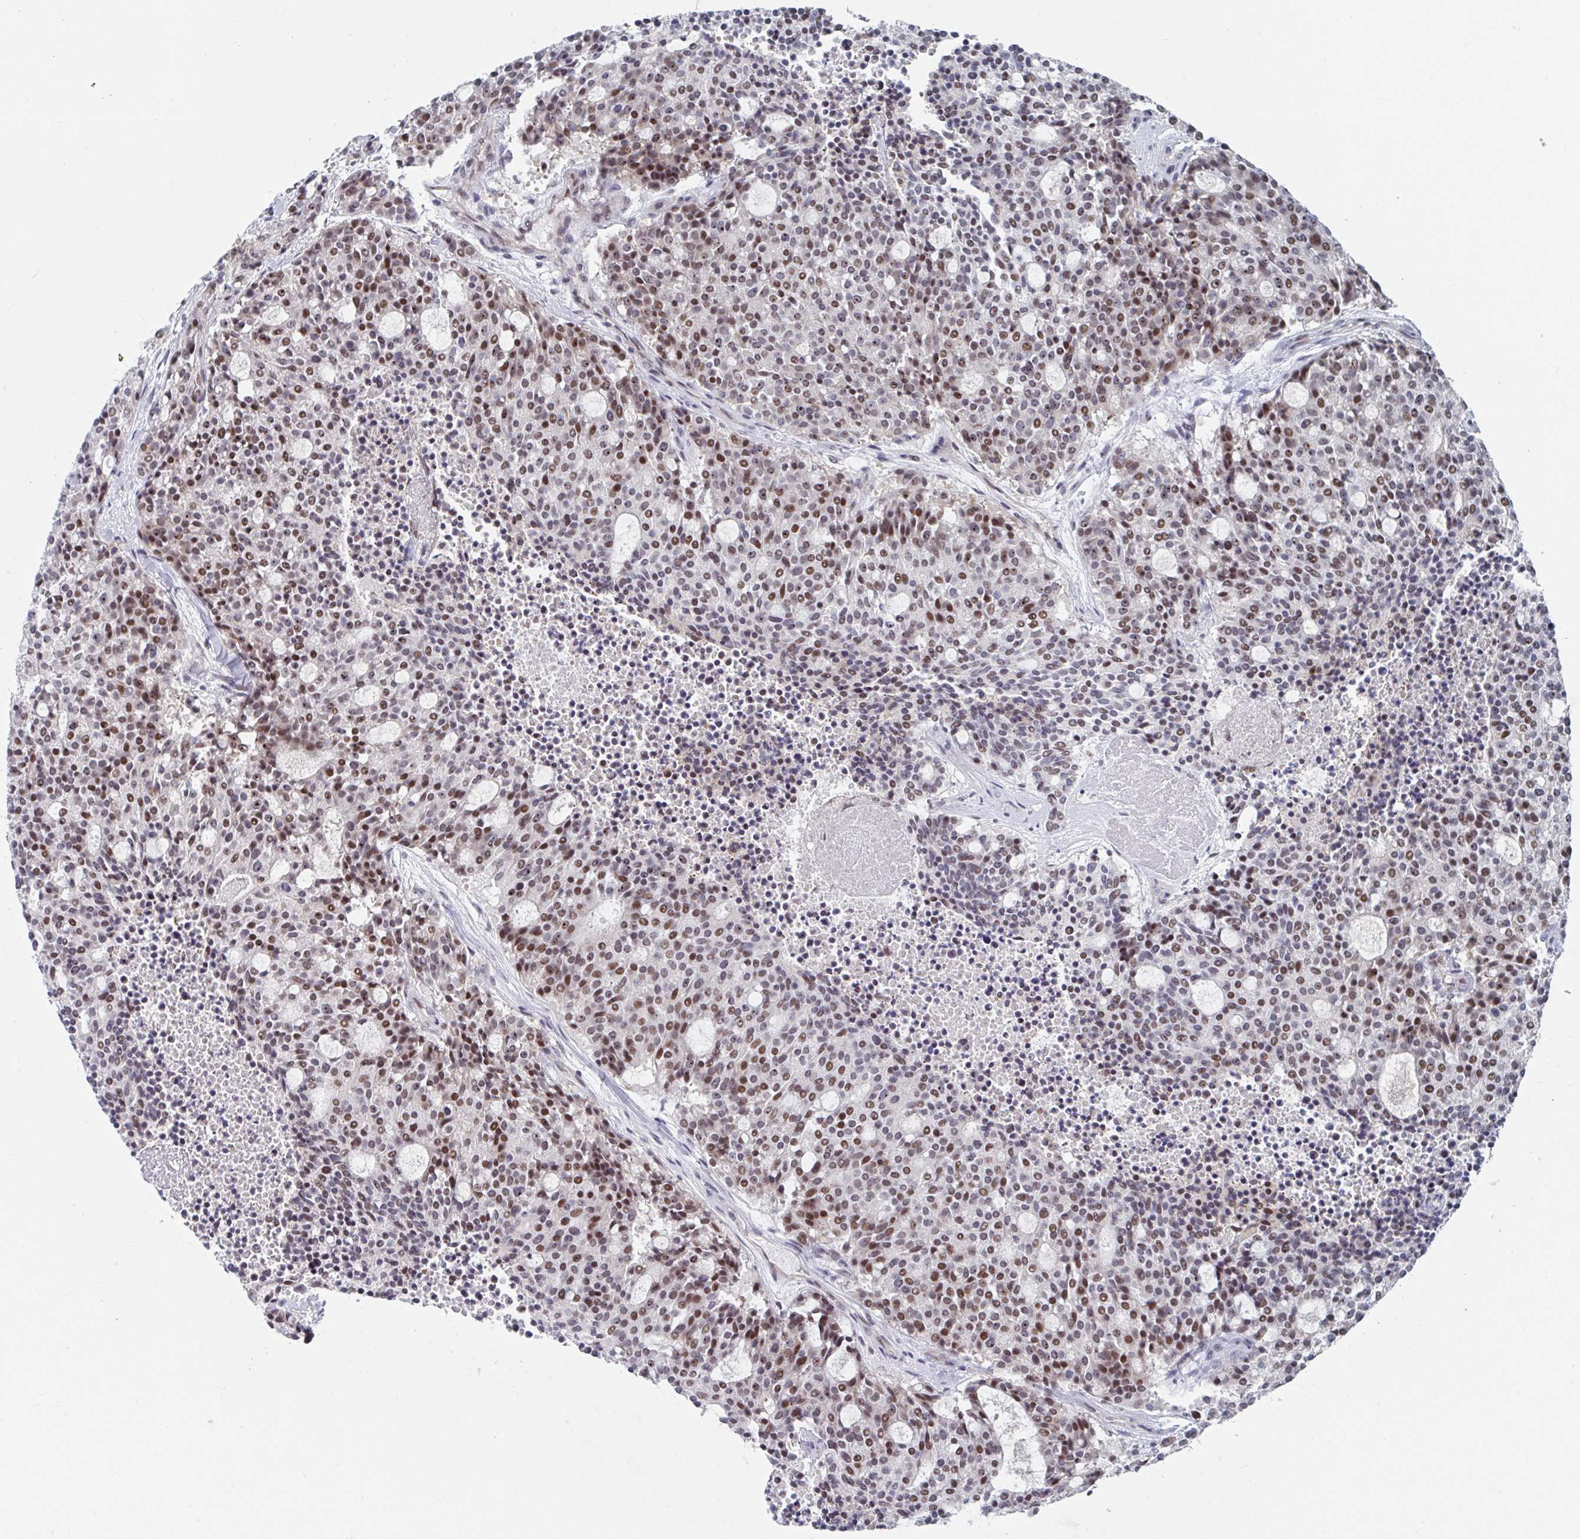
{"staining": {"intensity": "moderate", "quantity": "25%-75%", "location": "nuclear"}, "tissue": "carcinoid", "cell_type": "Tumor cells", "image_type": "cancer", "snomed": [{"axis": "morphology", "description": "Carcinoid, malignant, NOS"}, {"axis": "topography", "description": "Pancreas"}], "caption": "This photomicrograph displays IHC staining of human carcinoid, with medium moderate nuclear staining in approximately 25%-75% of tumor cells.", "gene": "RNF212", "patient": {"sex": "female", "age": 54}}